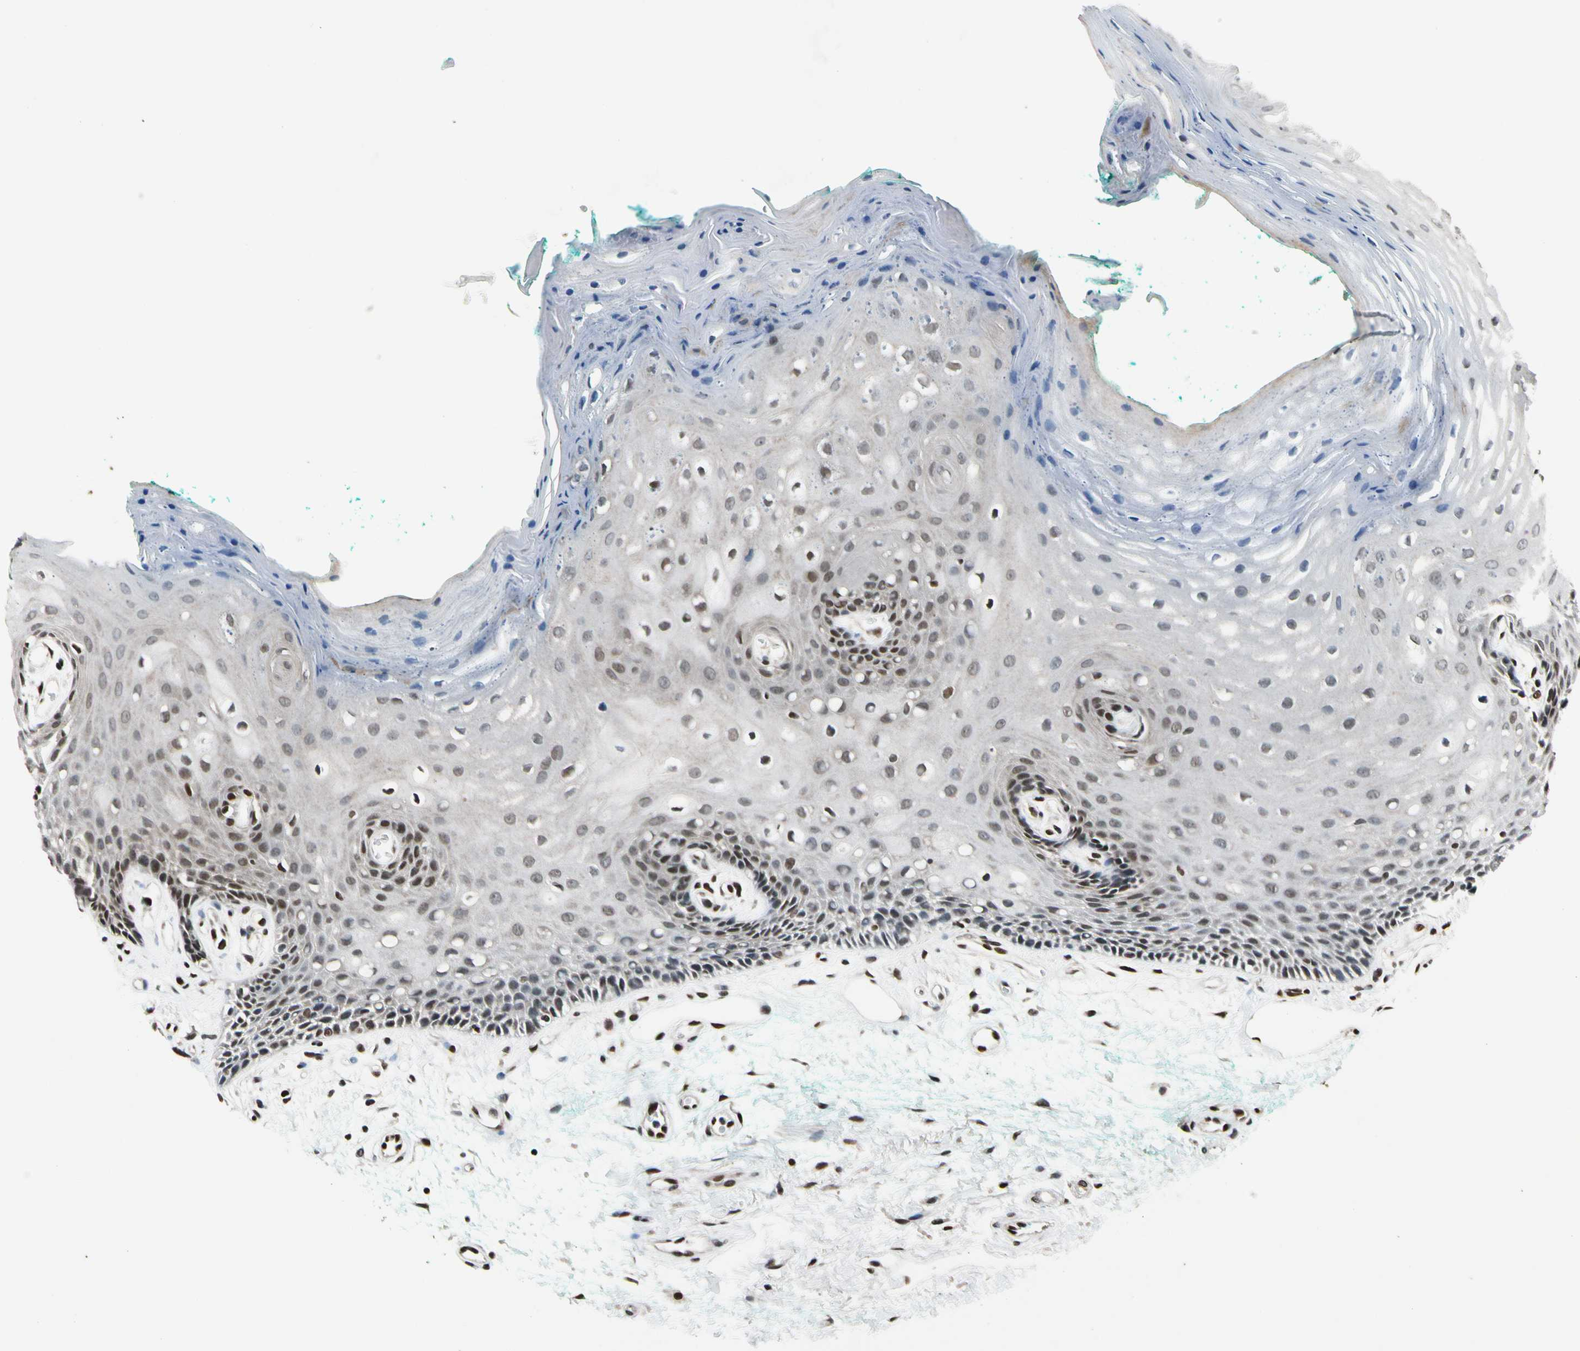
{"staining": {"intensity": "moderate", "quantity": "25%-75%", "location": "nuclear"}, "tissue": "oral mucosa", "cell_type": "Squamous epithelial cells", "image_type": "normal", "snomed": [{"axis": "morphology", "description": "Normal tissue, NOS"}, {"axis": "topography", "description": "Skeletal muscle"}, {"axis": "topography", "description": "Oral tissue"}, {"axis": "topography", "description": "Peripheral nerve tissue"}], "caption": "The image exhibits a brown stain indicating the presence of a protein in the nuclear of squamous epithelial cells in oral mucosa.", "gene": "RECQL", "patient": {"sex": "female", "age": 84}}